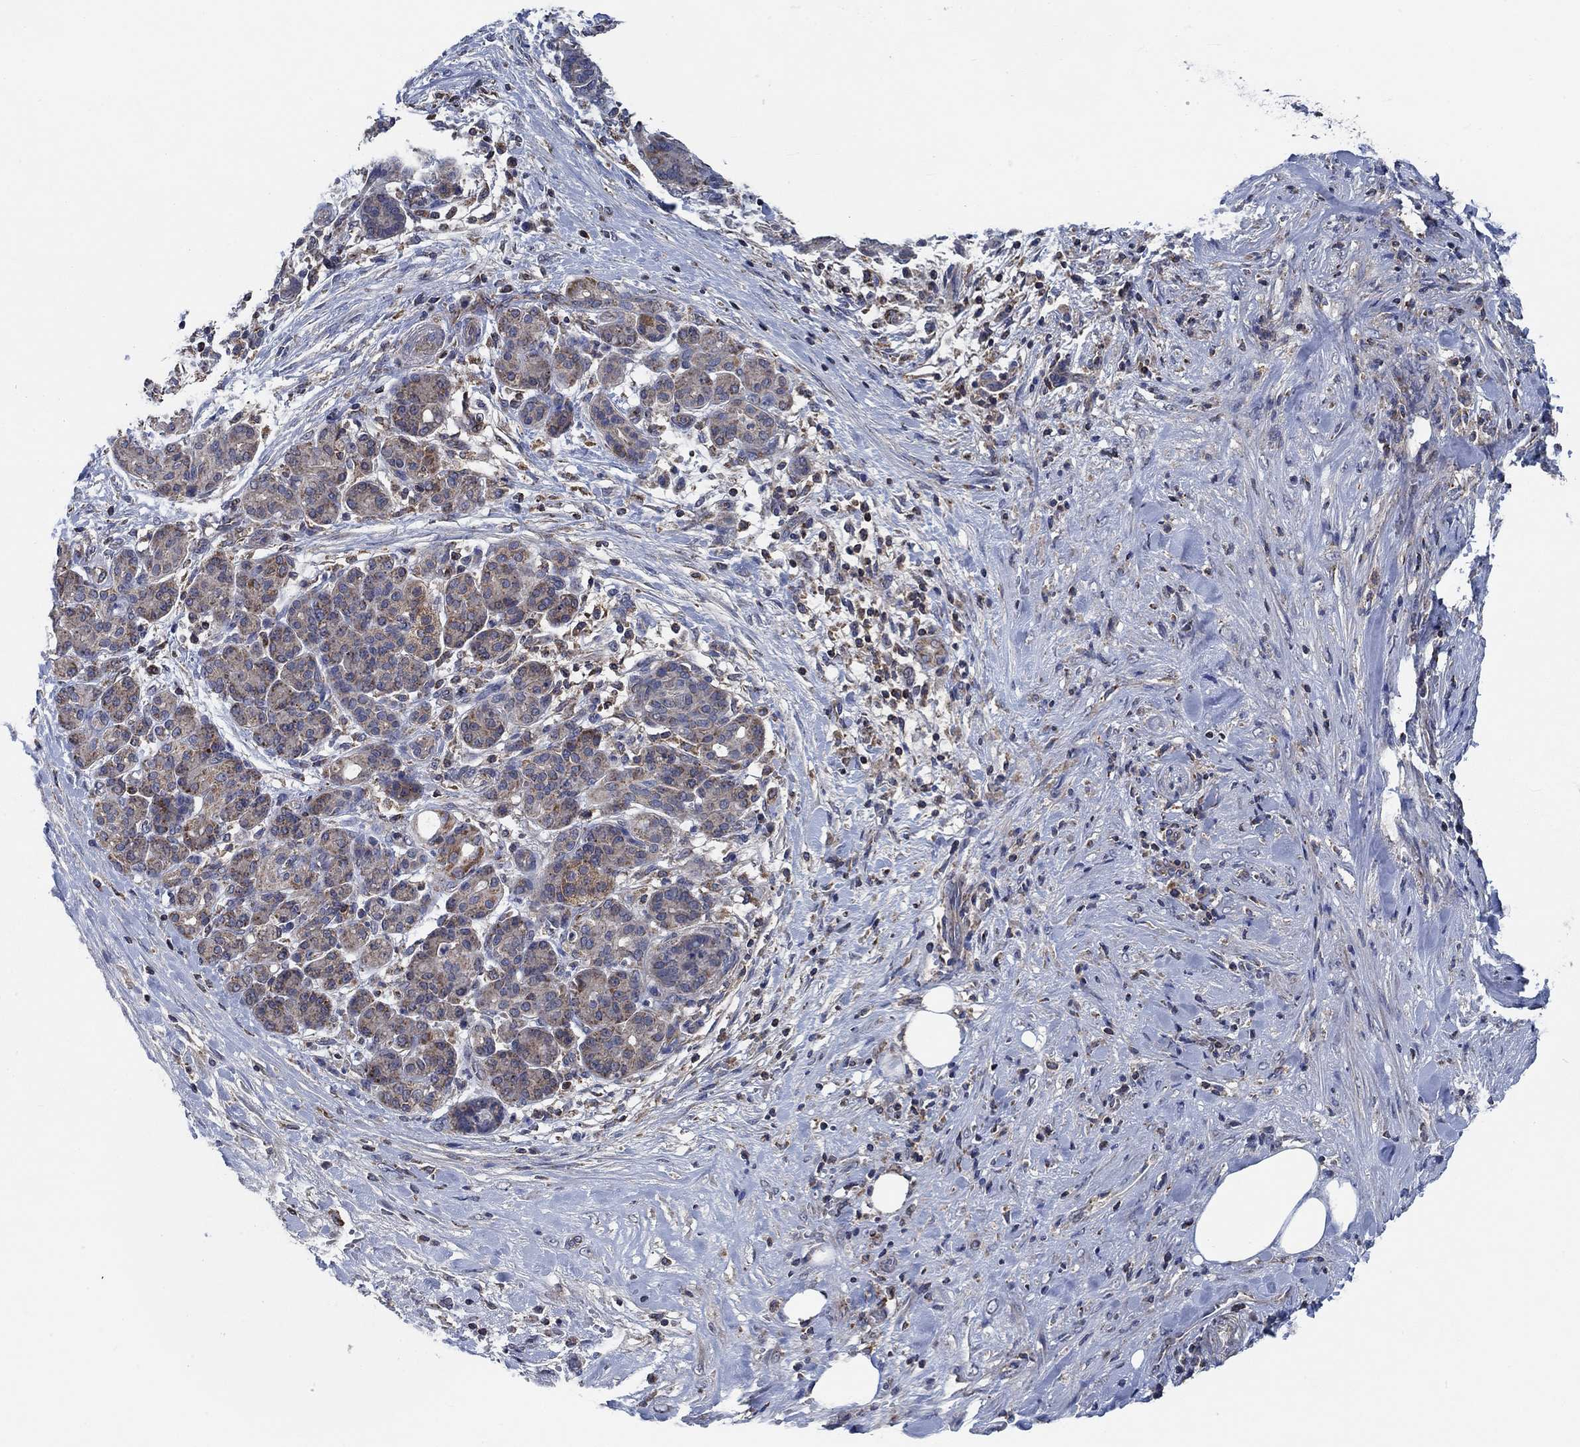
{"staining": {"intensity": "weak", "quantity": ">75%", "location": "cytoplasmic/membranous"}, "tissue": "pancreatic cancer", "cell_type": "Tumor cells", "image_type": "cancer", "snomed": [{"axis": "morphology", "description": "Adenocarcinoma, NOS"}, {"axis": "topography", "description": "Pancreas"}], "caption": "High-power microscopy captured an immunohistochemistry histopathology image of pancreatic cancer (adenocarcinoma), revealing weak cytoplasmic/membranous staining in approximately >75% of tumor cells.", "gene": "STXBP6", "patient": {"sex": "male", "age": 44}}